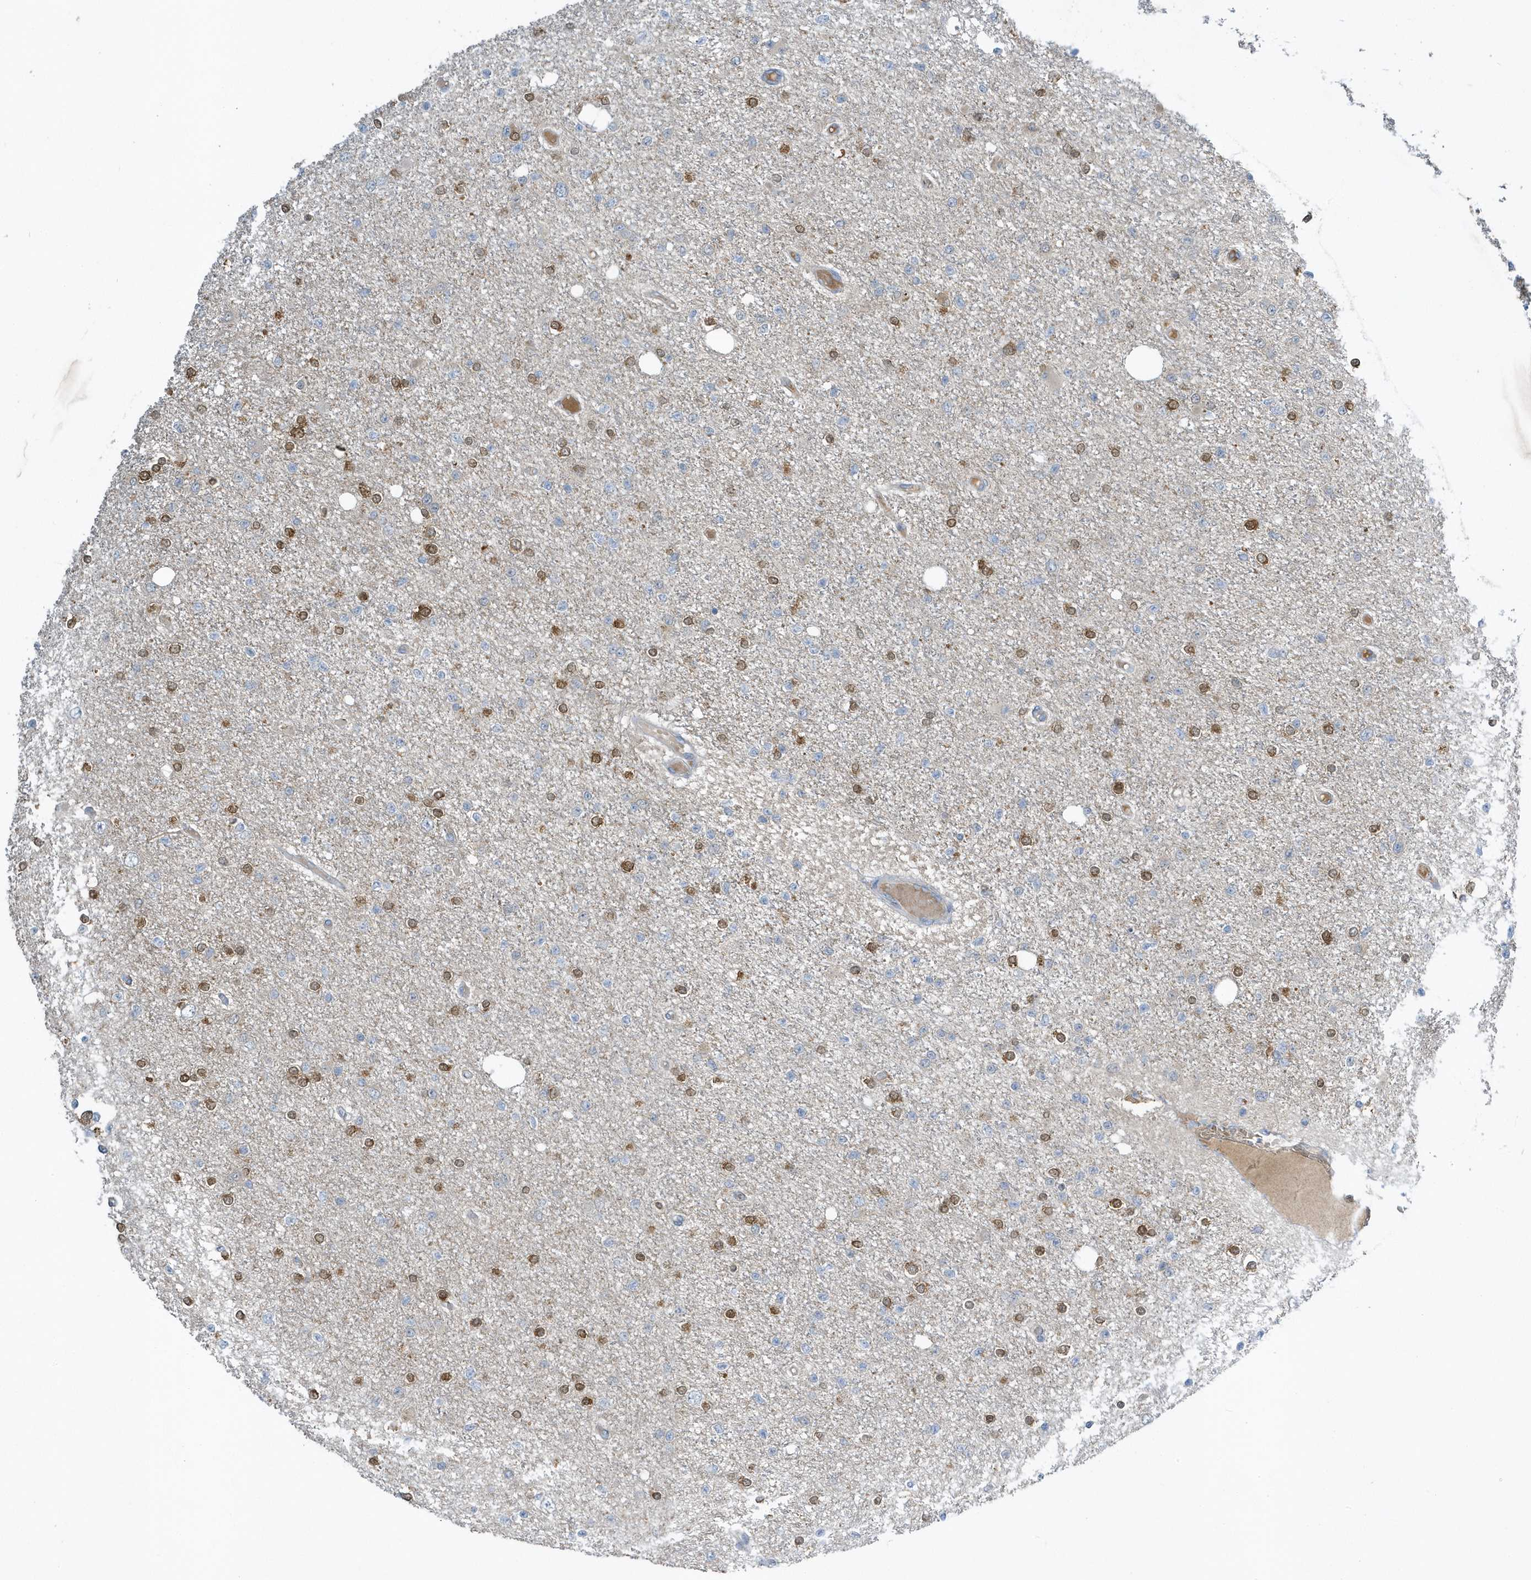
{"staining": {"intensity": "moderate", "quantity": "<25%", "location": "cytoplasmic/membranous,nuclear"}, "tissue": "glioma", "cell_type": "Tumor cells", "image_type": "cancer", "snomed": [{"axis": "morphology", "description": "Glioma, malignant, Low grade"}, {"axis": "topography", "description": "Brain"}], "caption": "Tumor cells reveal moderate cytoplasmic/membranous and nuclear staining in approximately <25% of cells in malignant glioma (low-grade).", "gene": "USP53", "patient": {"sex": "female", "age": 22}}